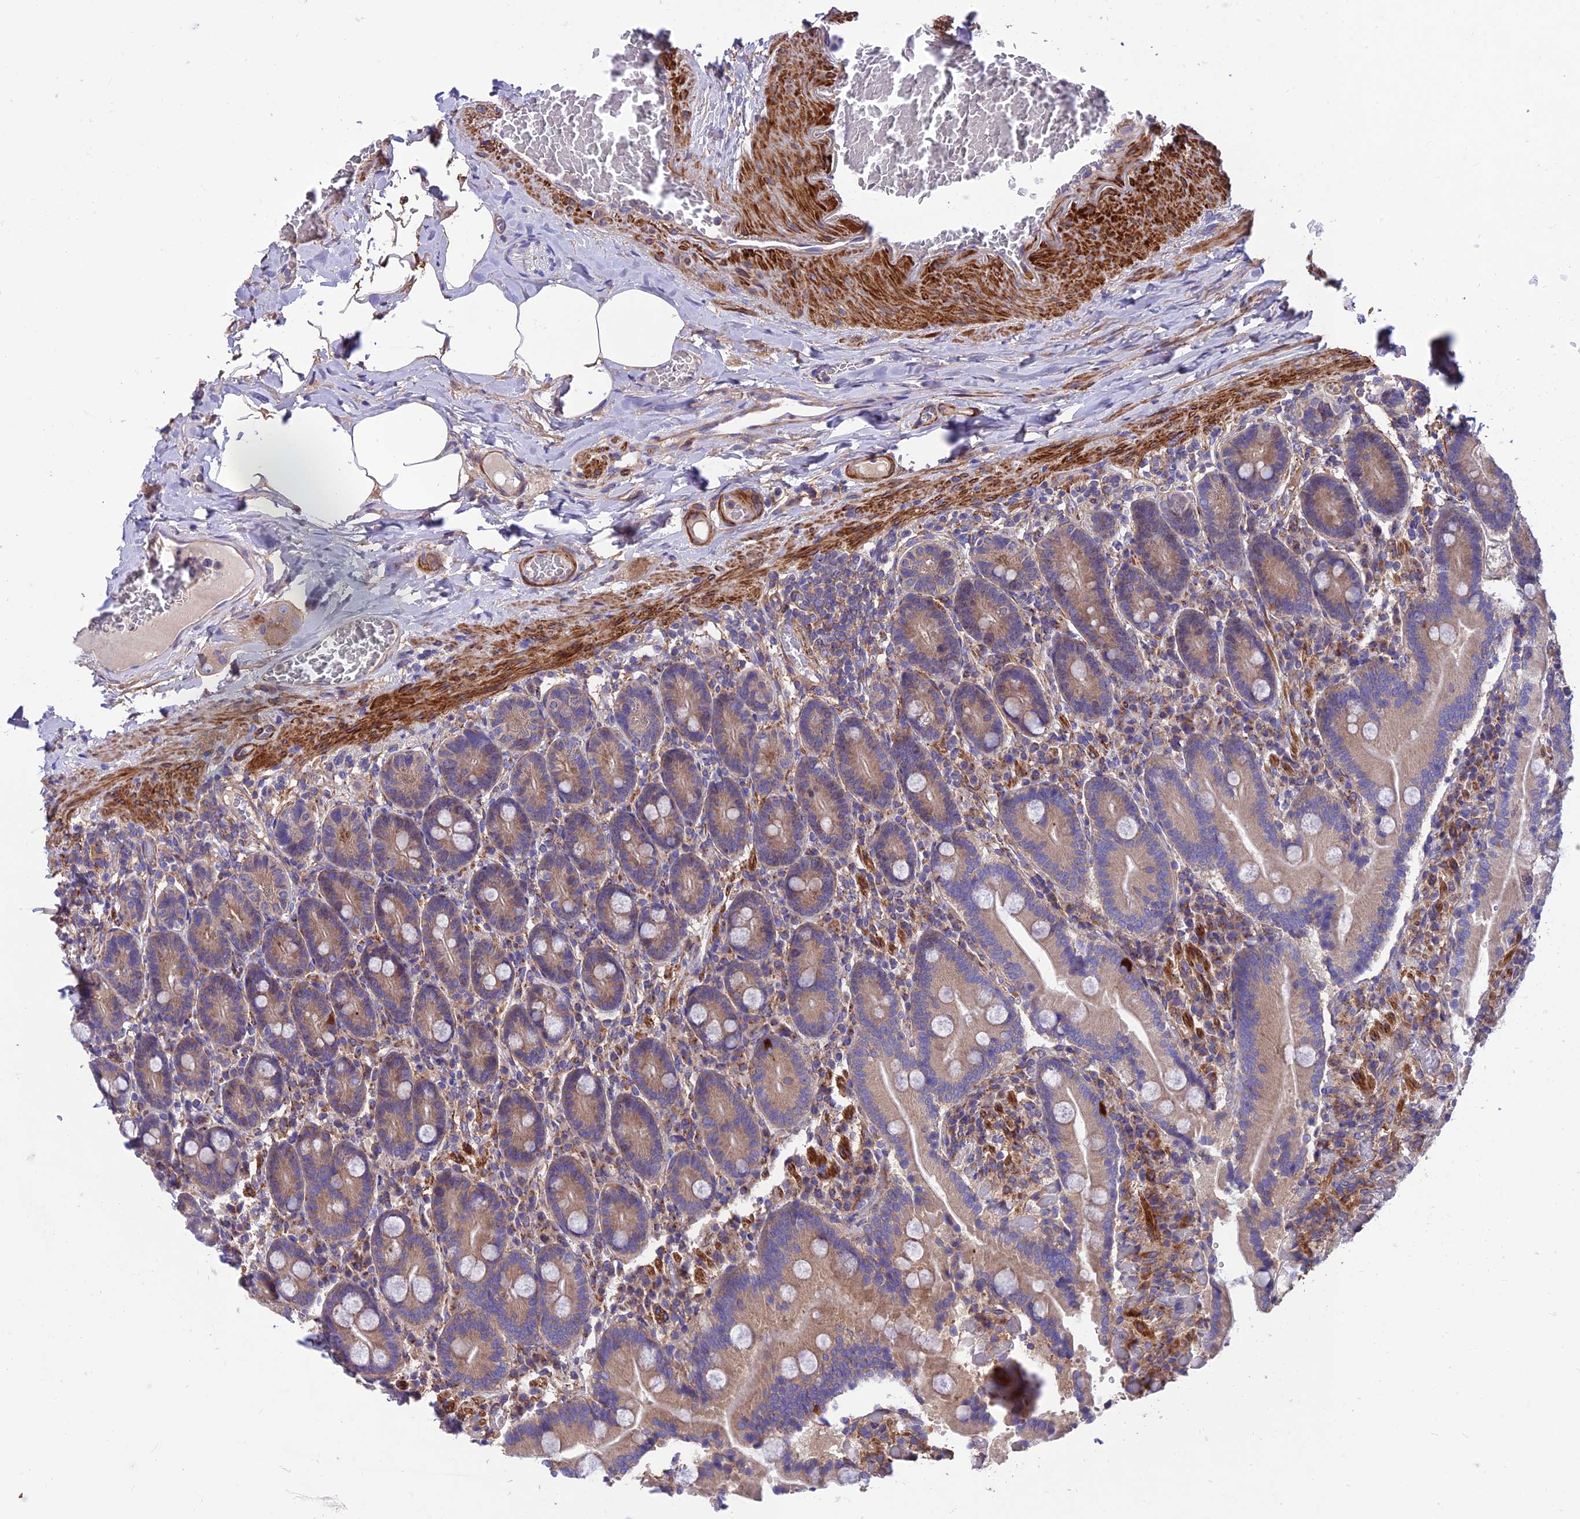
{"staining": {"intensity": "moderate", "quantity": ">75%", "location": "cytoplasmic/membranous"}, "tissue": "duodenum", "cell_type": "Glandular cells", "image_type": "normal", "snomed": [{"axis": "morphology", "description": "Normal tissue, NOS"}, {"axis": "topography", "description": "Duodenum"}], "caption": "Protein analysis of normal duodenum demonstrates moderate cytoplasmic/membranous expression in about >75% of glandular cells.", "gene": "VPS16", "patient": {"sex": "female", "age": 62}}